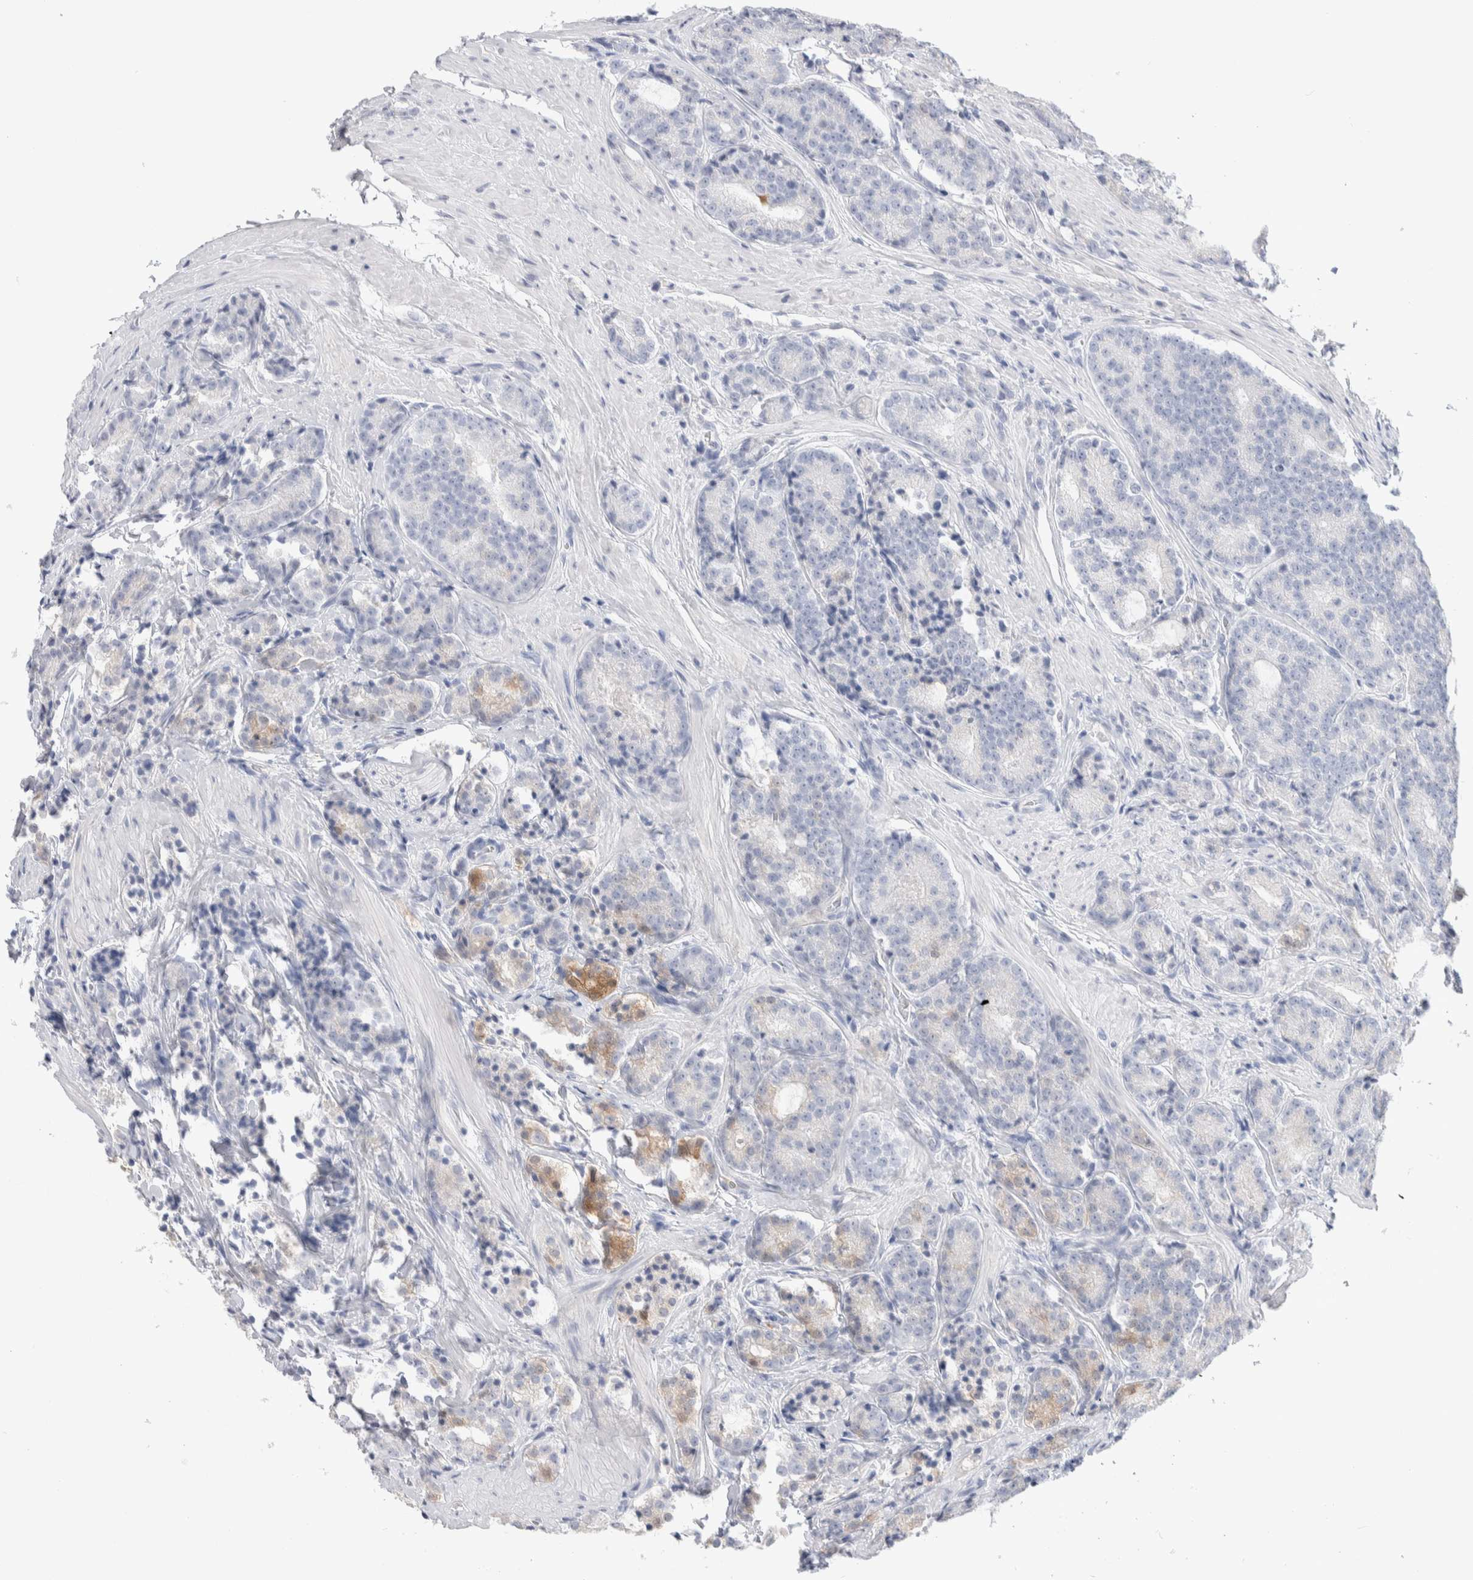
{"staining": {"intensity": "negative", "quantity": "none", "location": "none"}, "tissue": "prostate cancer", "cell_type": "Tumor cells", "image_type": "cancer", "snomed": [{"axis": "morphology", "description": "Adenocarcinoma, High grade"}, {"axis": "topography", "description": "Prostate"}], "caption": "The photomicrograph demonstrates no significant staining in tumor cells of adenocarcinoma (high-grade) (prostate).", "gene": "GDA", "patient": {"sex": "male", "age": 61}}